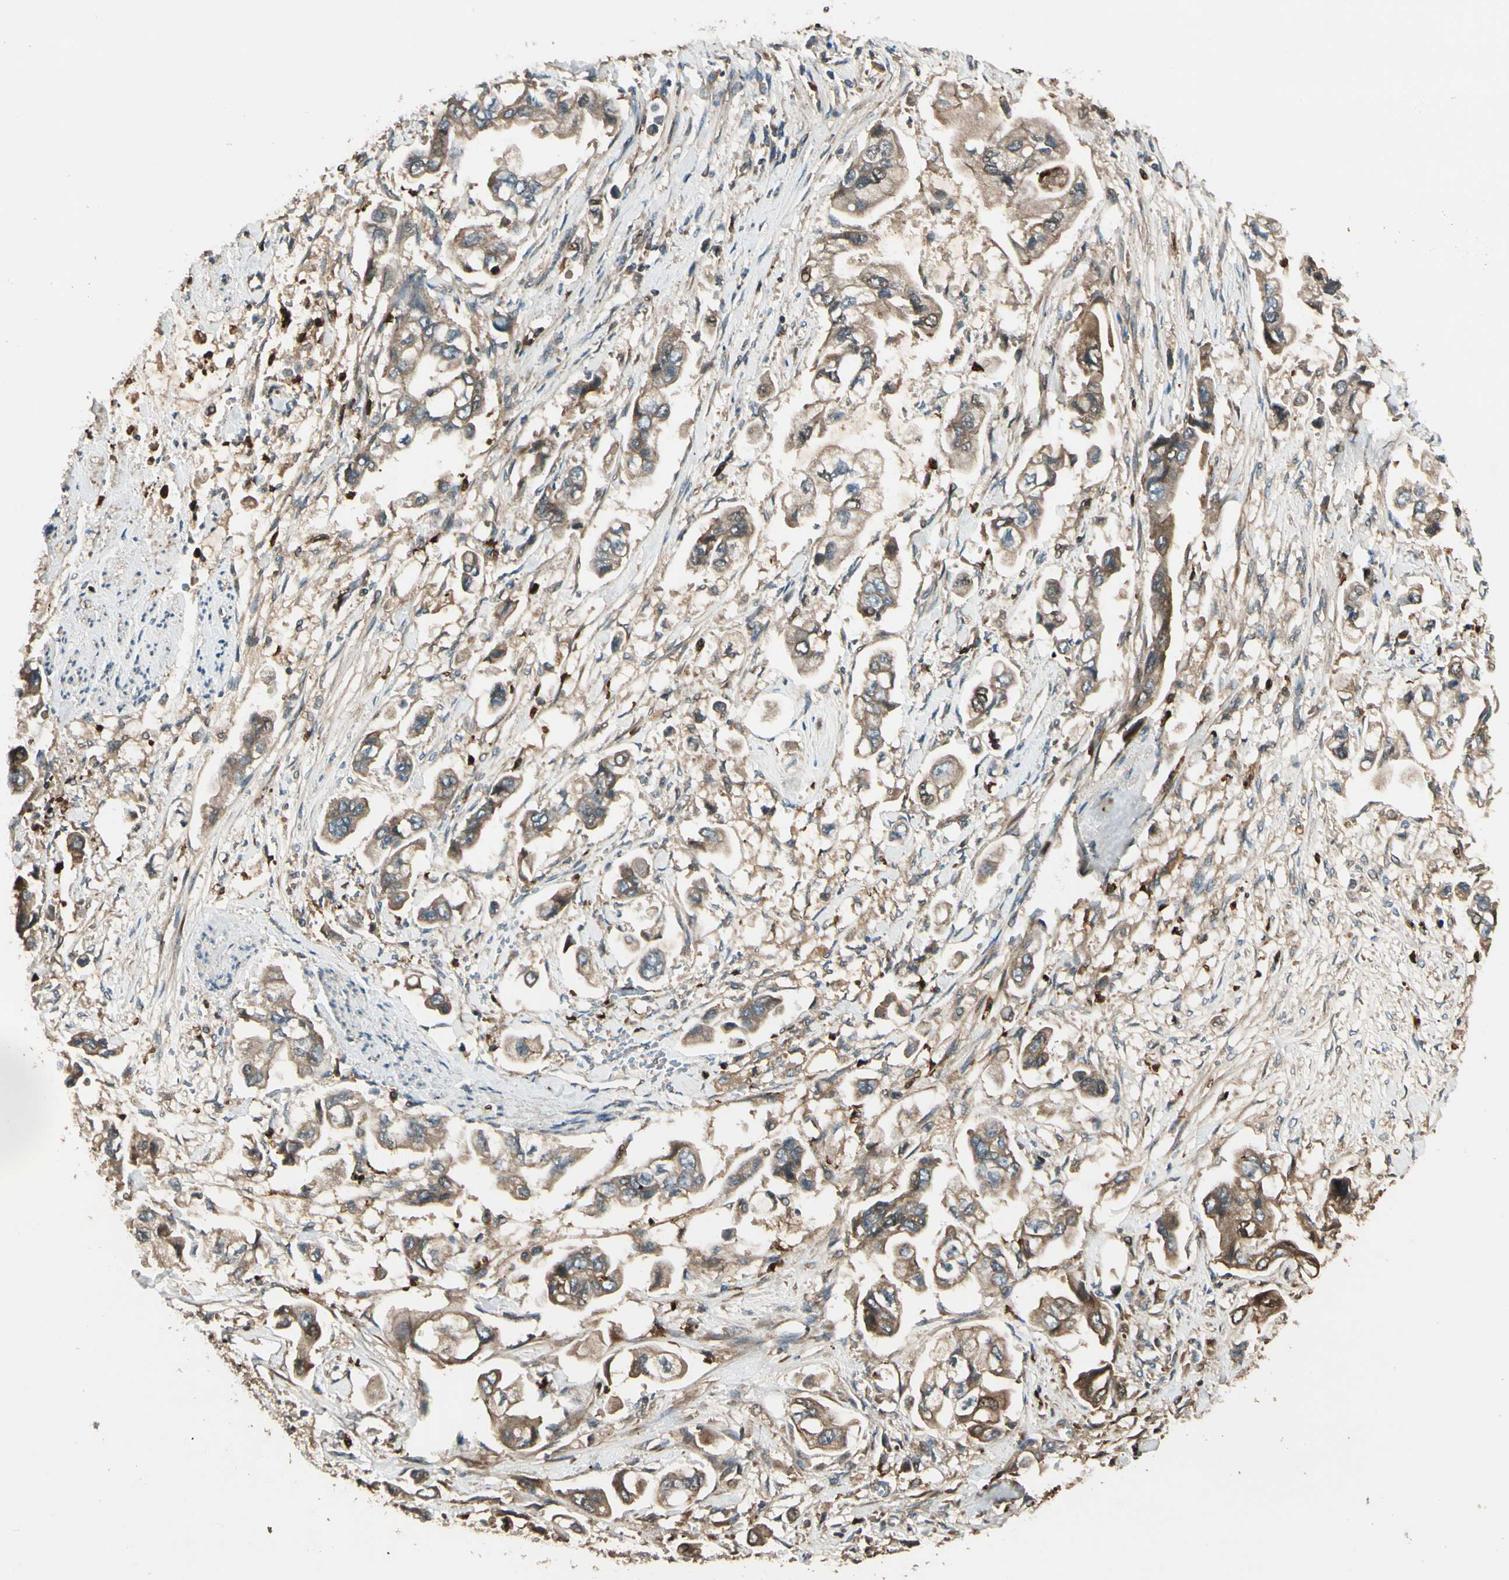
{"staining": {"intensity": "weak", "quantity": ">75%", "location": "cytoplasmic/membranous"}, "tissue": "stomach cancer", "cell_type": "Tumor cells", "image_type": "cancer", "snomed": [{"axis": "morphology", "description": "Adenocarcinoma, NOS"}, {"axis": "topography", "description": "Stomach"}], "caption": "High-power microscopy captured an immunohistochemistry (IHC) photomicrograph of stomach cancer, revealing weak cytoplasmic/membranous expression in about >75% of tumor cells.", "gene": "STX11", "patient": {"sex": "male", "age": 62}}